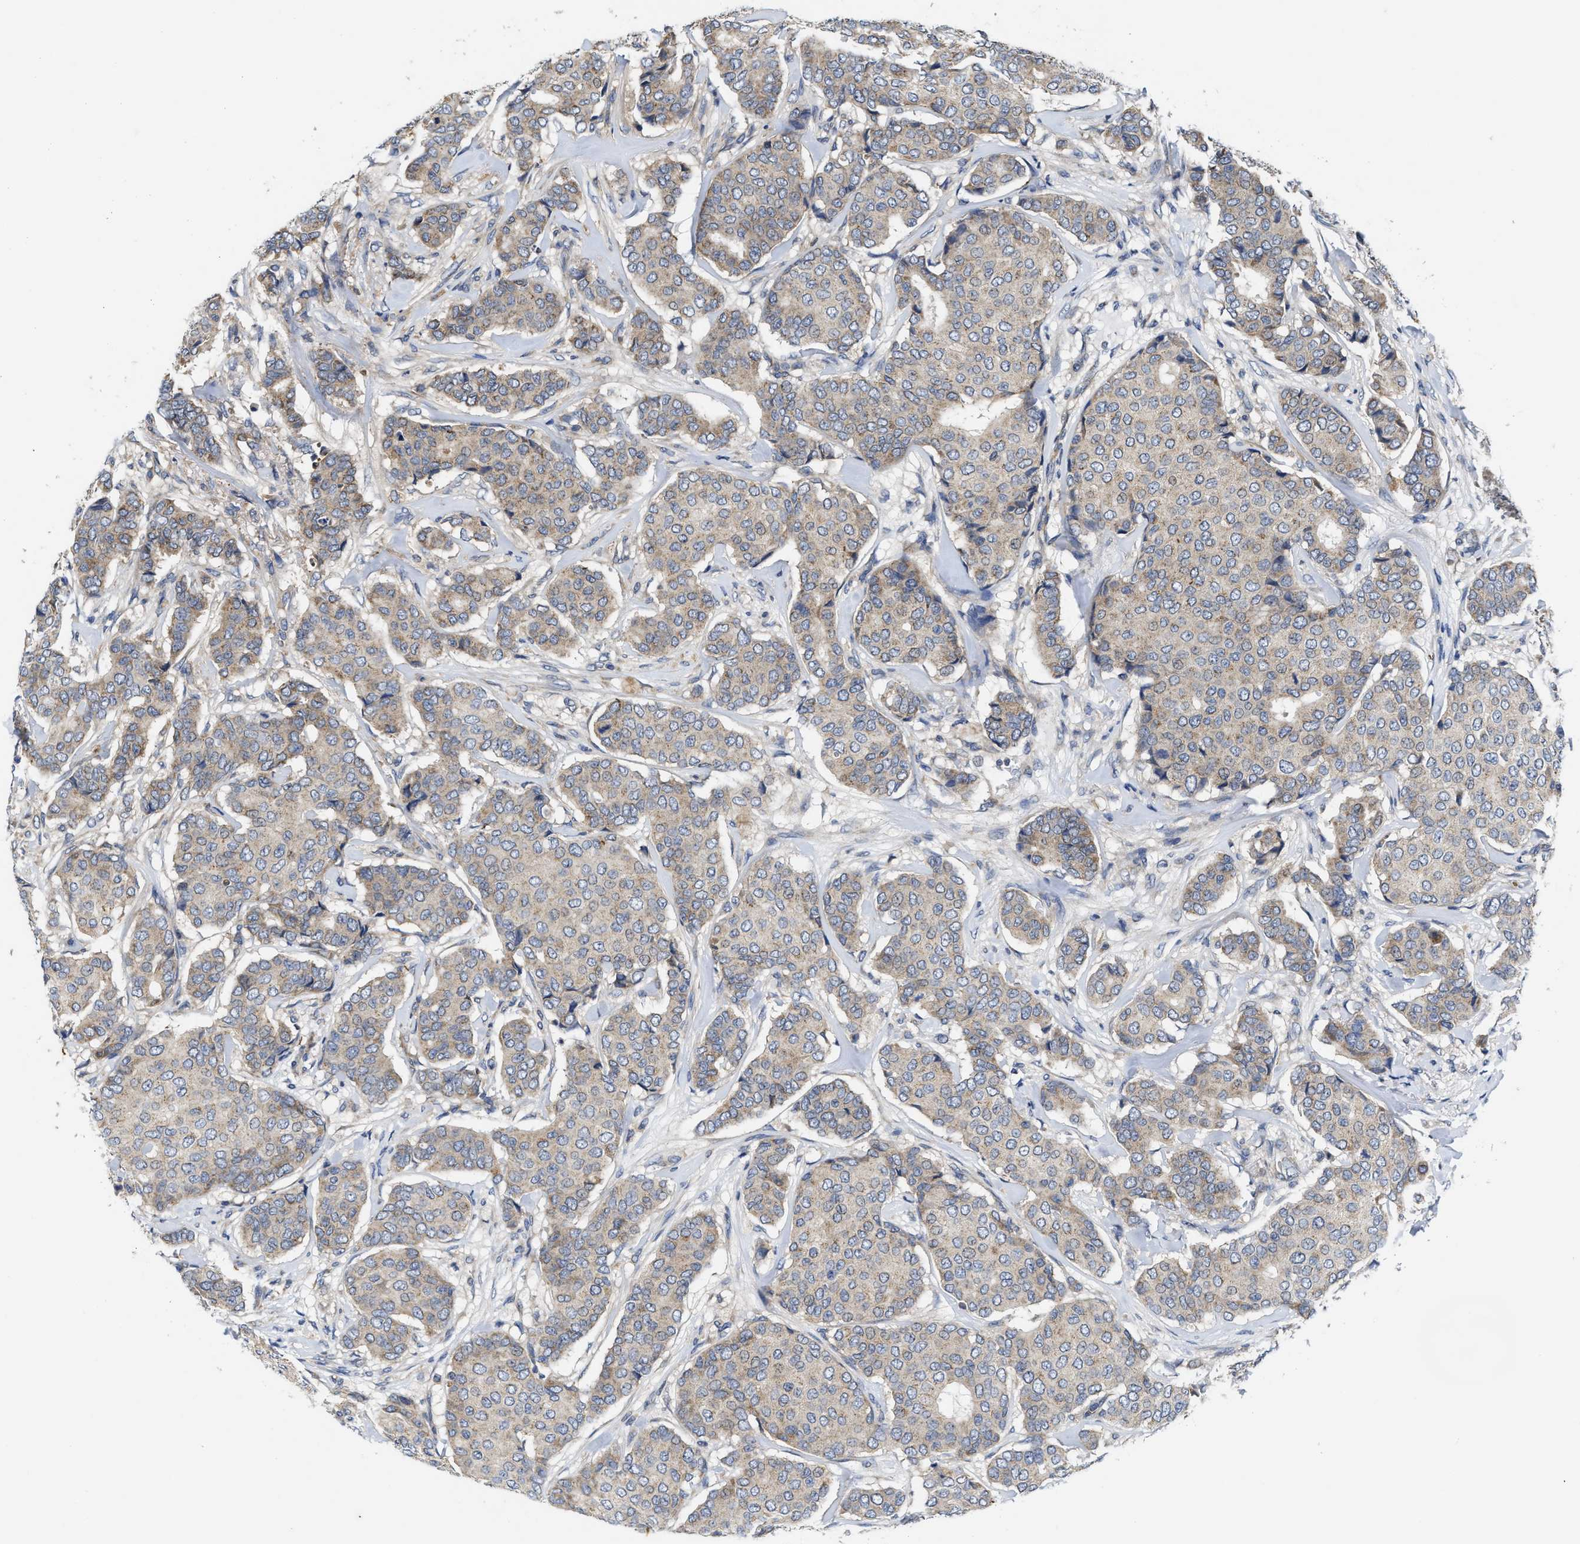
{"staining": {"intensity": "weak", "quantity": "<25%", "location": "cytoplasmic/membranous"}, "tissue": "breast cancer", "cell_type": "Tumor cells", "image_type": "cancer", "snomed": [{"axis": "morphology", "description": "Duct carcinoma"}, {"axis": "topography", "description": "Breast"}], "caption": "The immunohistochemistry (IHC) image has no significant staining in tumor cells of breast cancer (invasive ductal carcinoma) tissue. (DAB IHC, high magnification).", "gene": "EFNA4", "patient": {"sex": "female", "age": 75}}